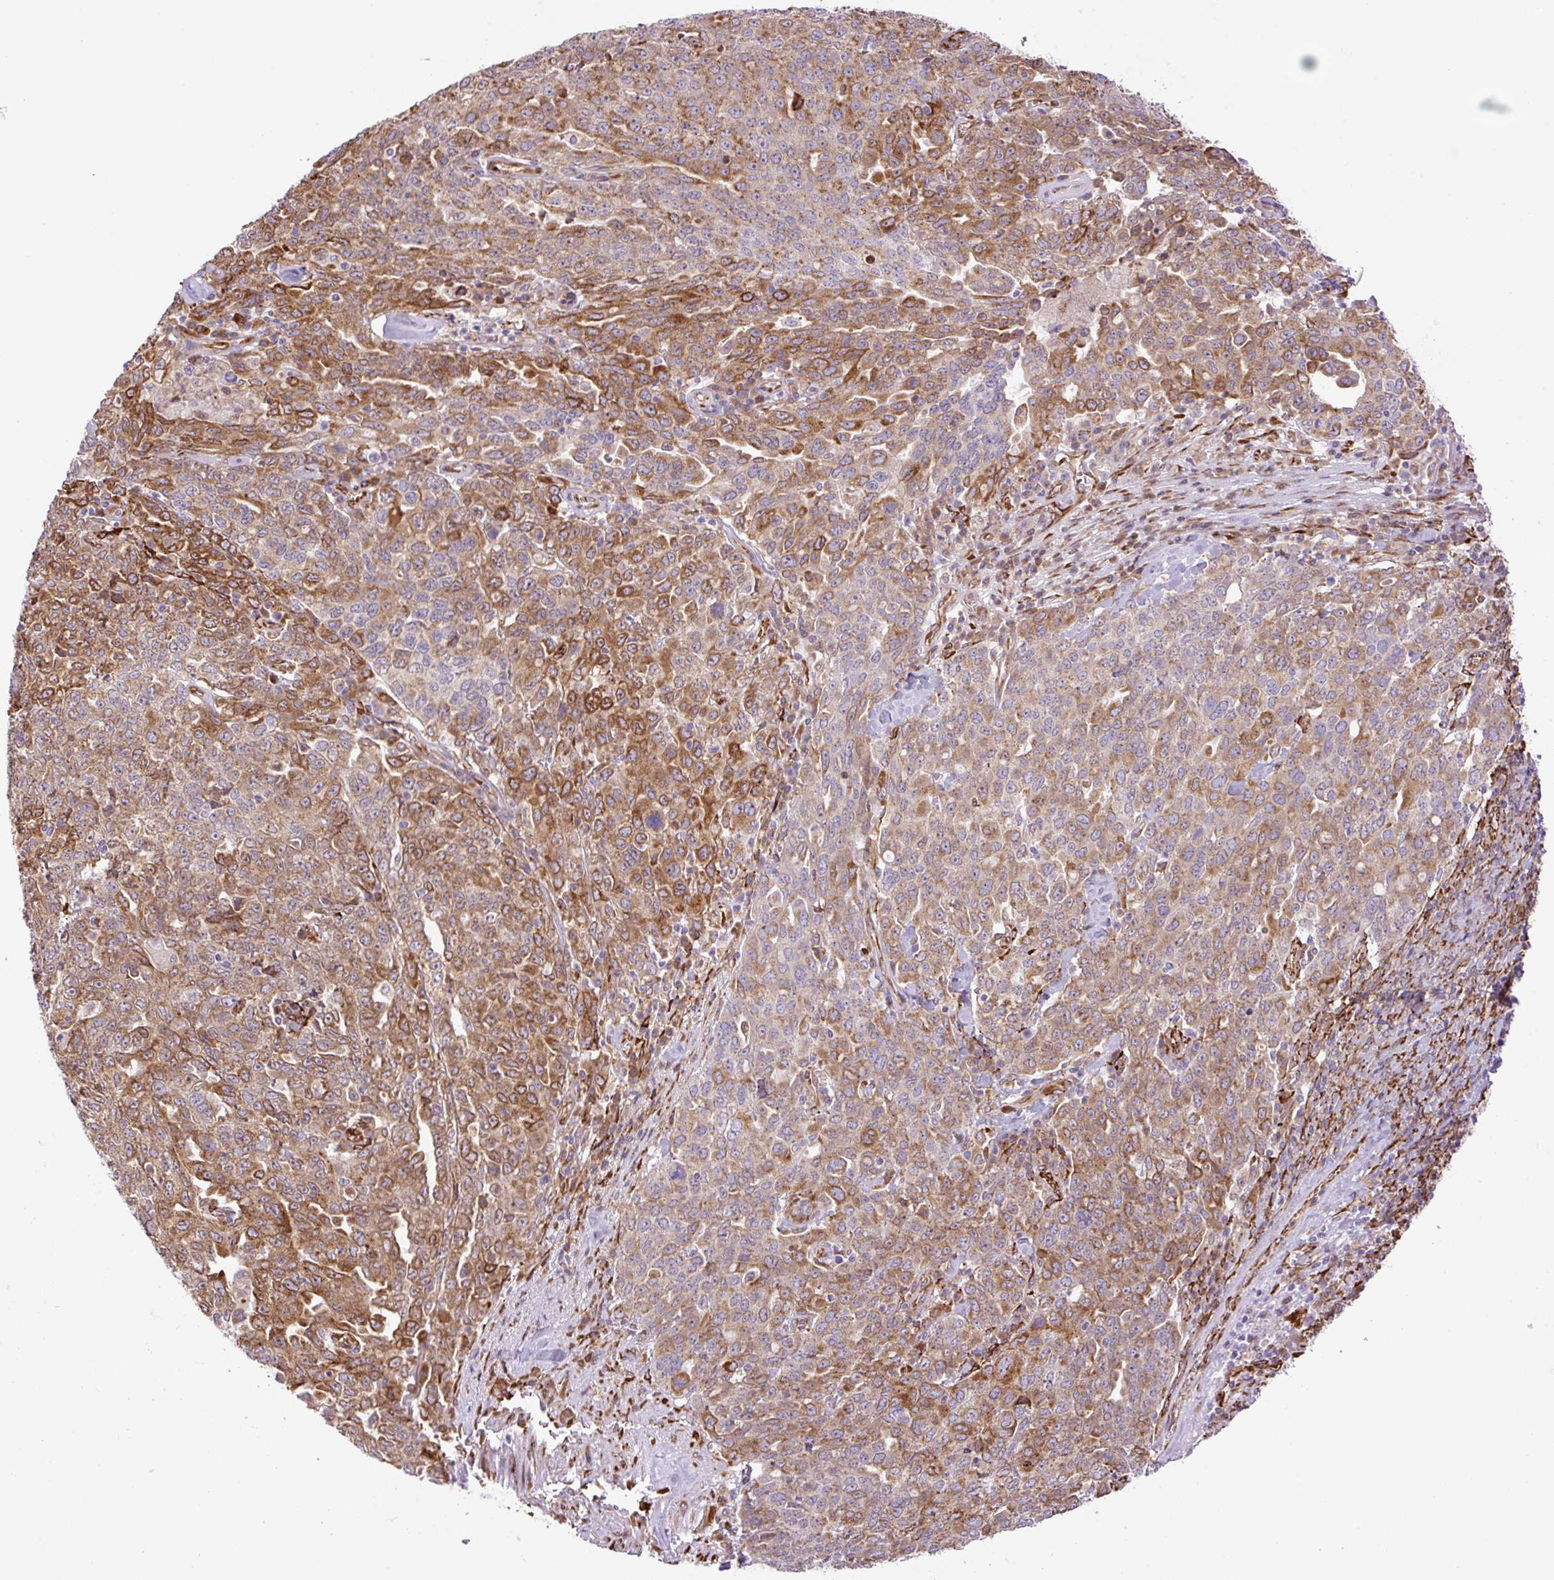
{"staining": {"intensity": "moderate", "quantity": ">75%", "location": "cytoplasmic/membranous"}, "tissue": "ovarian cancer", "cell_type": "Tumor cells", "image_type": "cancer", "snomed": [{"axis": "morphology", "description": "Carcinoma, endometroid"}, {"axis": "topography", "description": "Ovary"}], "caption": "This is a micrograph of immunohistochemistry (IHC) staining of ovarian cancer (endometroid carcinoma), which shows moderate positivity in the cytoplasmic/membranous of tumor cells.", "gene": "RAB30", "patient": {"sex": "female", "age": 62}}